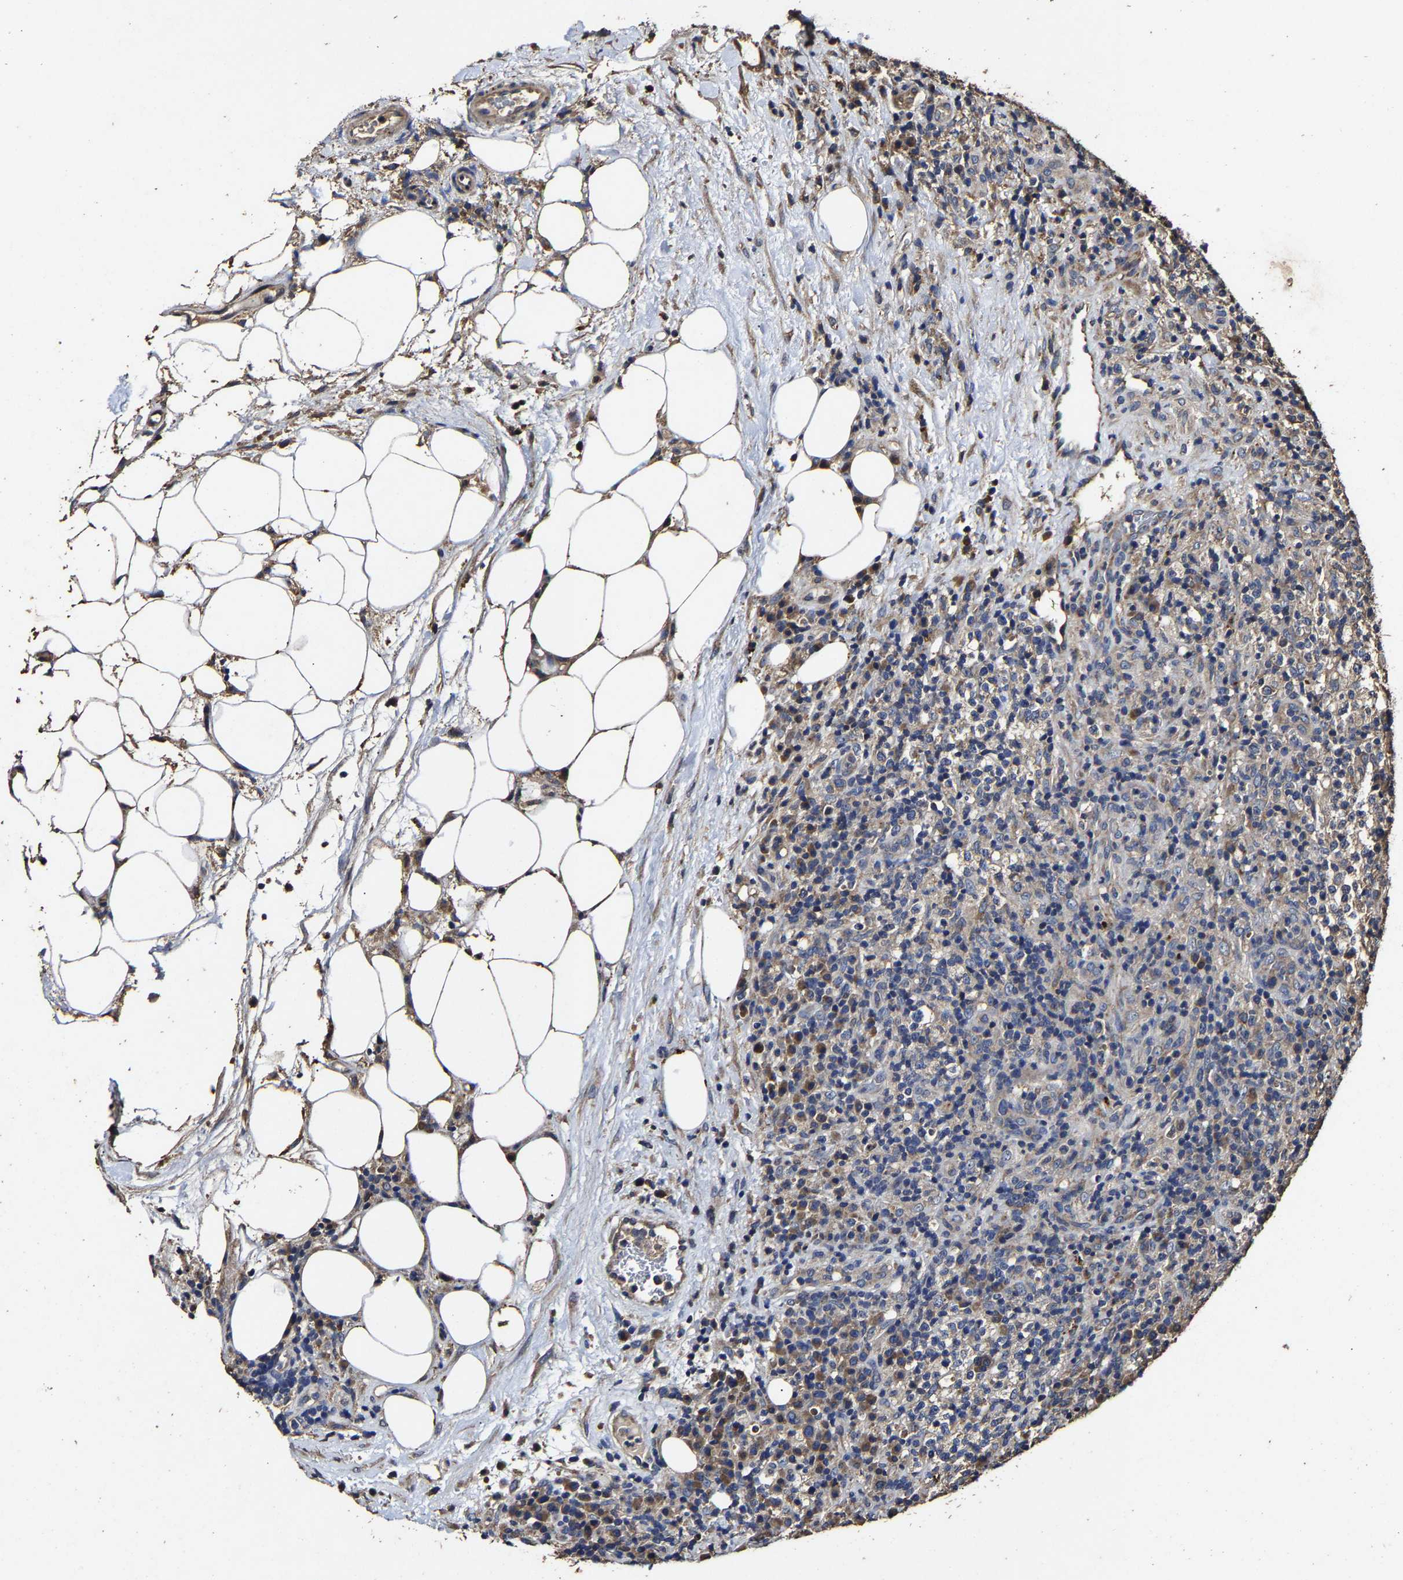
{"staining": {"intensity": "moderate", "quantity": "<25%", "location": "cytoplasmic/membranous"}, "tissue": "lymphoma", "cell_type": "Tumor cells", "image_type": "cancer", "snomed": [{"axis": "morphology", "description": "Malignant lymphoma, non-Hodgkin's type, High grade"}, {"axis": "topography", "description": "Lymph node"}], "caption": "Immunohistochemical staining of lymphoma shows moderate cytoplasmic/membranous protein expression in approximately <25% of tumor cells.", "gene": "PPM1K", "patient": {"sex": "female", "age": 76}}